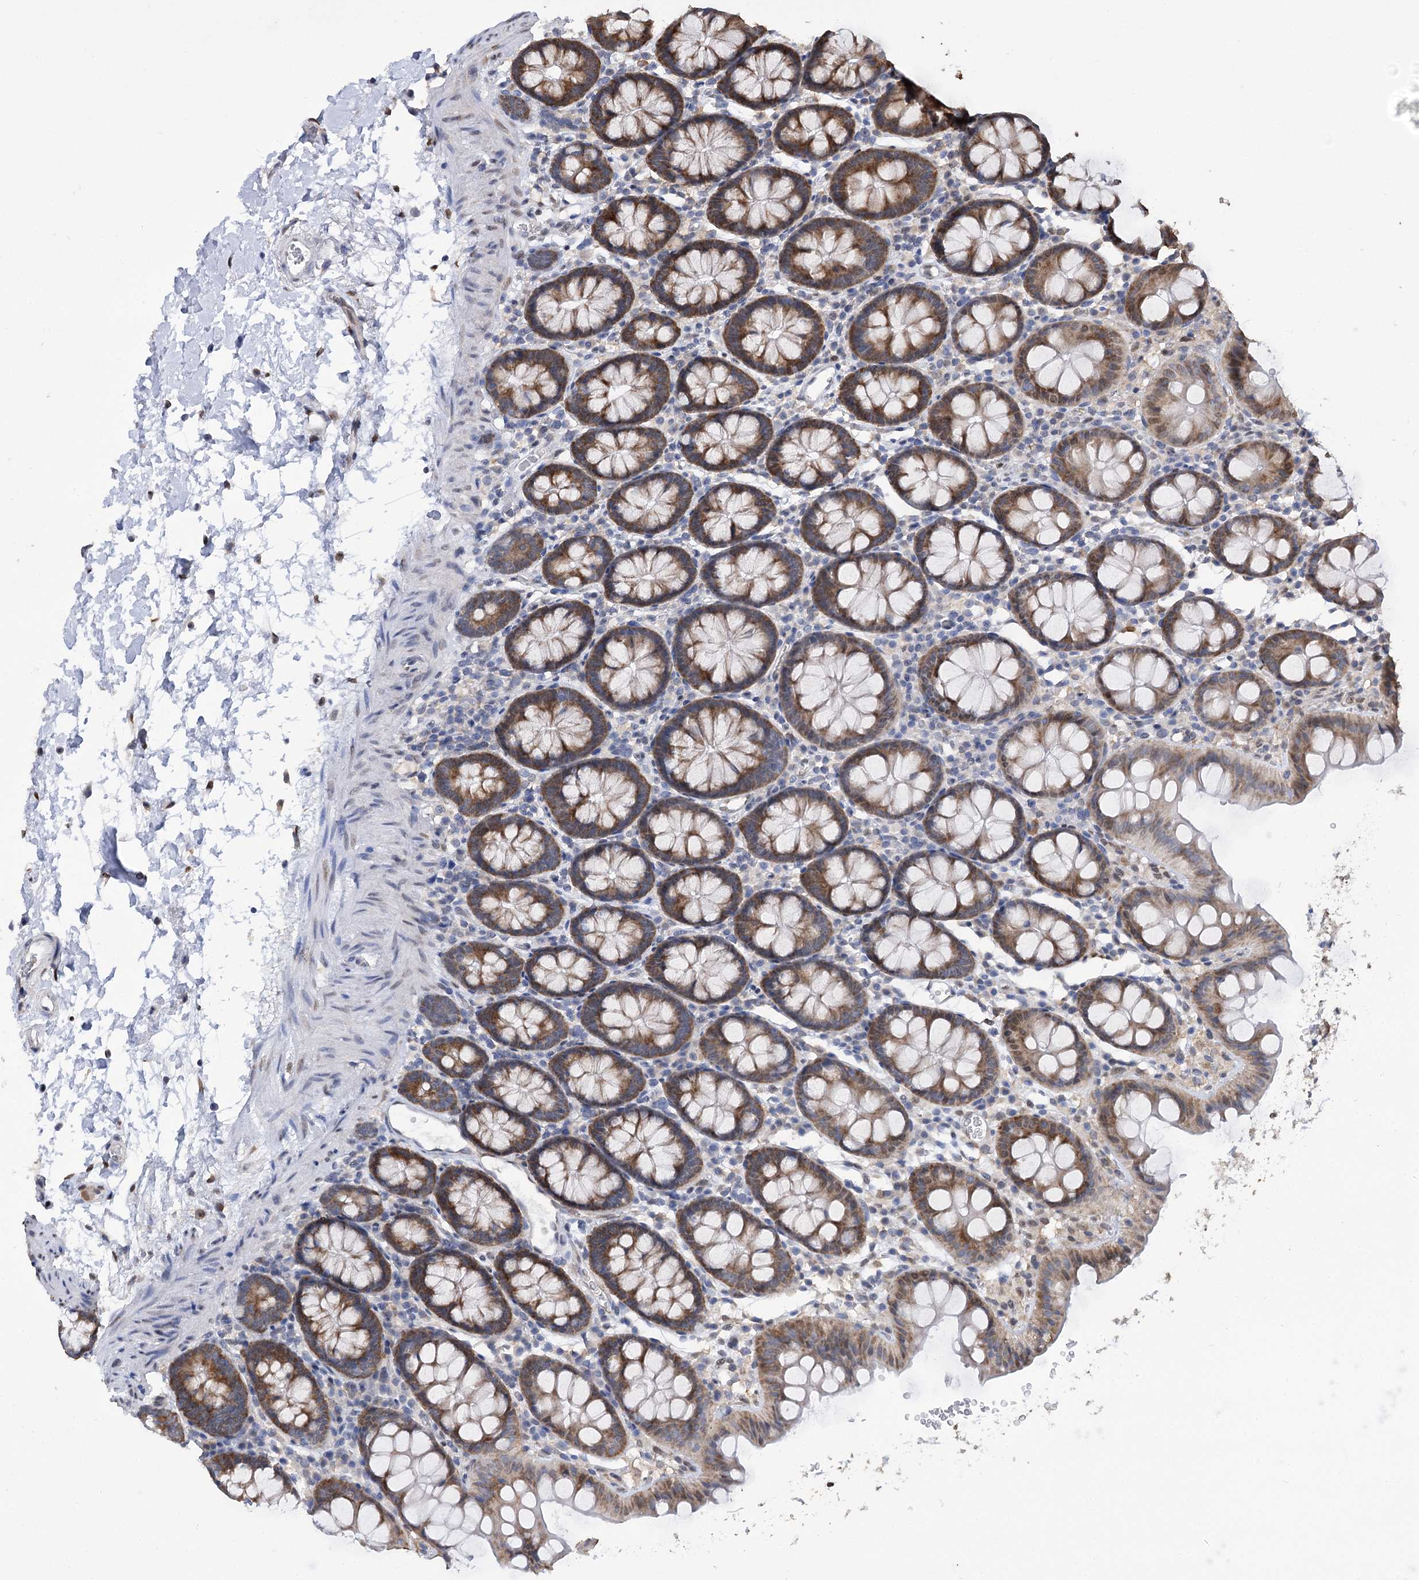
{"staining": {"intensity": "negative", "quantity": "none", "location": "none"}, "tissue": "colon", "cell_type": "Endothelial cells", "image_type": "normal", "snomed": [{"axis": "morphology", "description": "Normal tissue, NOS"}, {"axis": "topography", "description": "Colon"}], "caption": "Immunohistochemistry (IHC) photomicrograph of normal colon: human colon stained with DAB (3,3'-diaminobenzidine) displays no significant protein expression in endothelial cells.", "gene": "NFU1", "patient": {"sex": "male", "age": 75}}